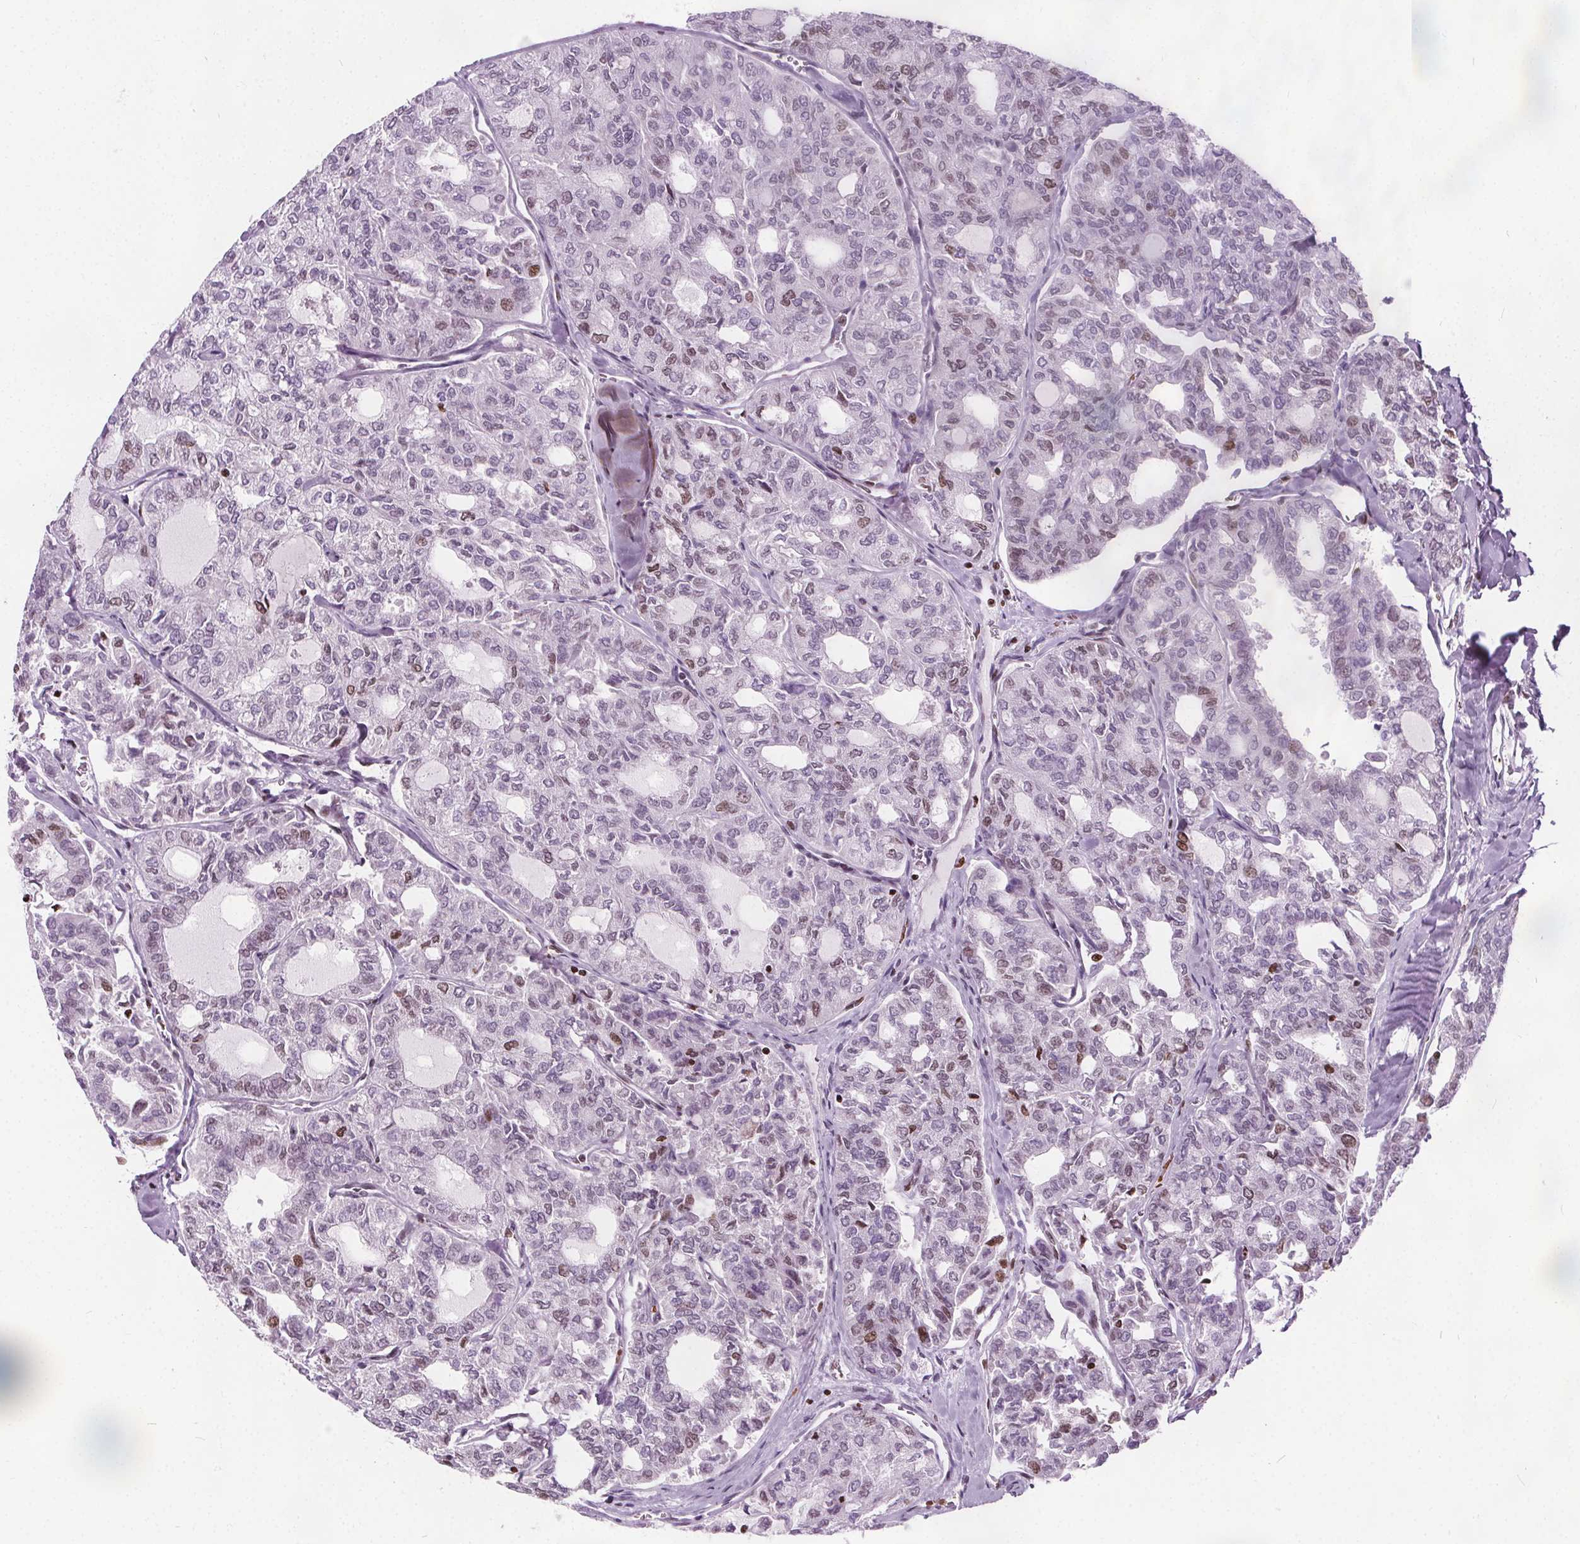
{"staining": {"intensity": "moderate", "quantity": "<25%", "location": "nuclear"}, "tissue": "thyroid cancer", "cell_type": "Tumor cells", "image_type": "cancer", "snomed": [{"axis": "morphology", "description": "Follicular adenoma carcinoma, NOS"}, {"axis": "topography", "description": "Thyroid gland"}], "caption": "This histopathology image demonstrates immunohistochemistry staining of thyroid follicular adenoma carcinoma, with low moderate nuclear expression in about <25% of tumor cells.", "gene": "ISLR2", "patient": {"sex": "male", "age": 75}}